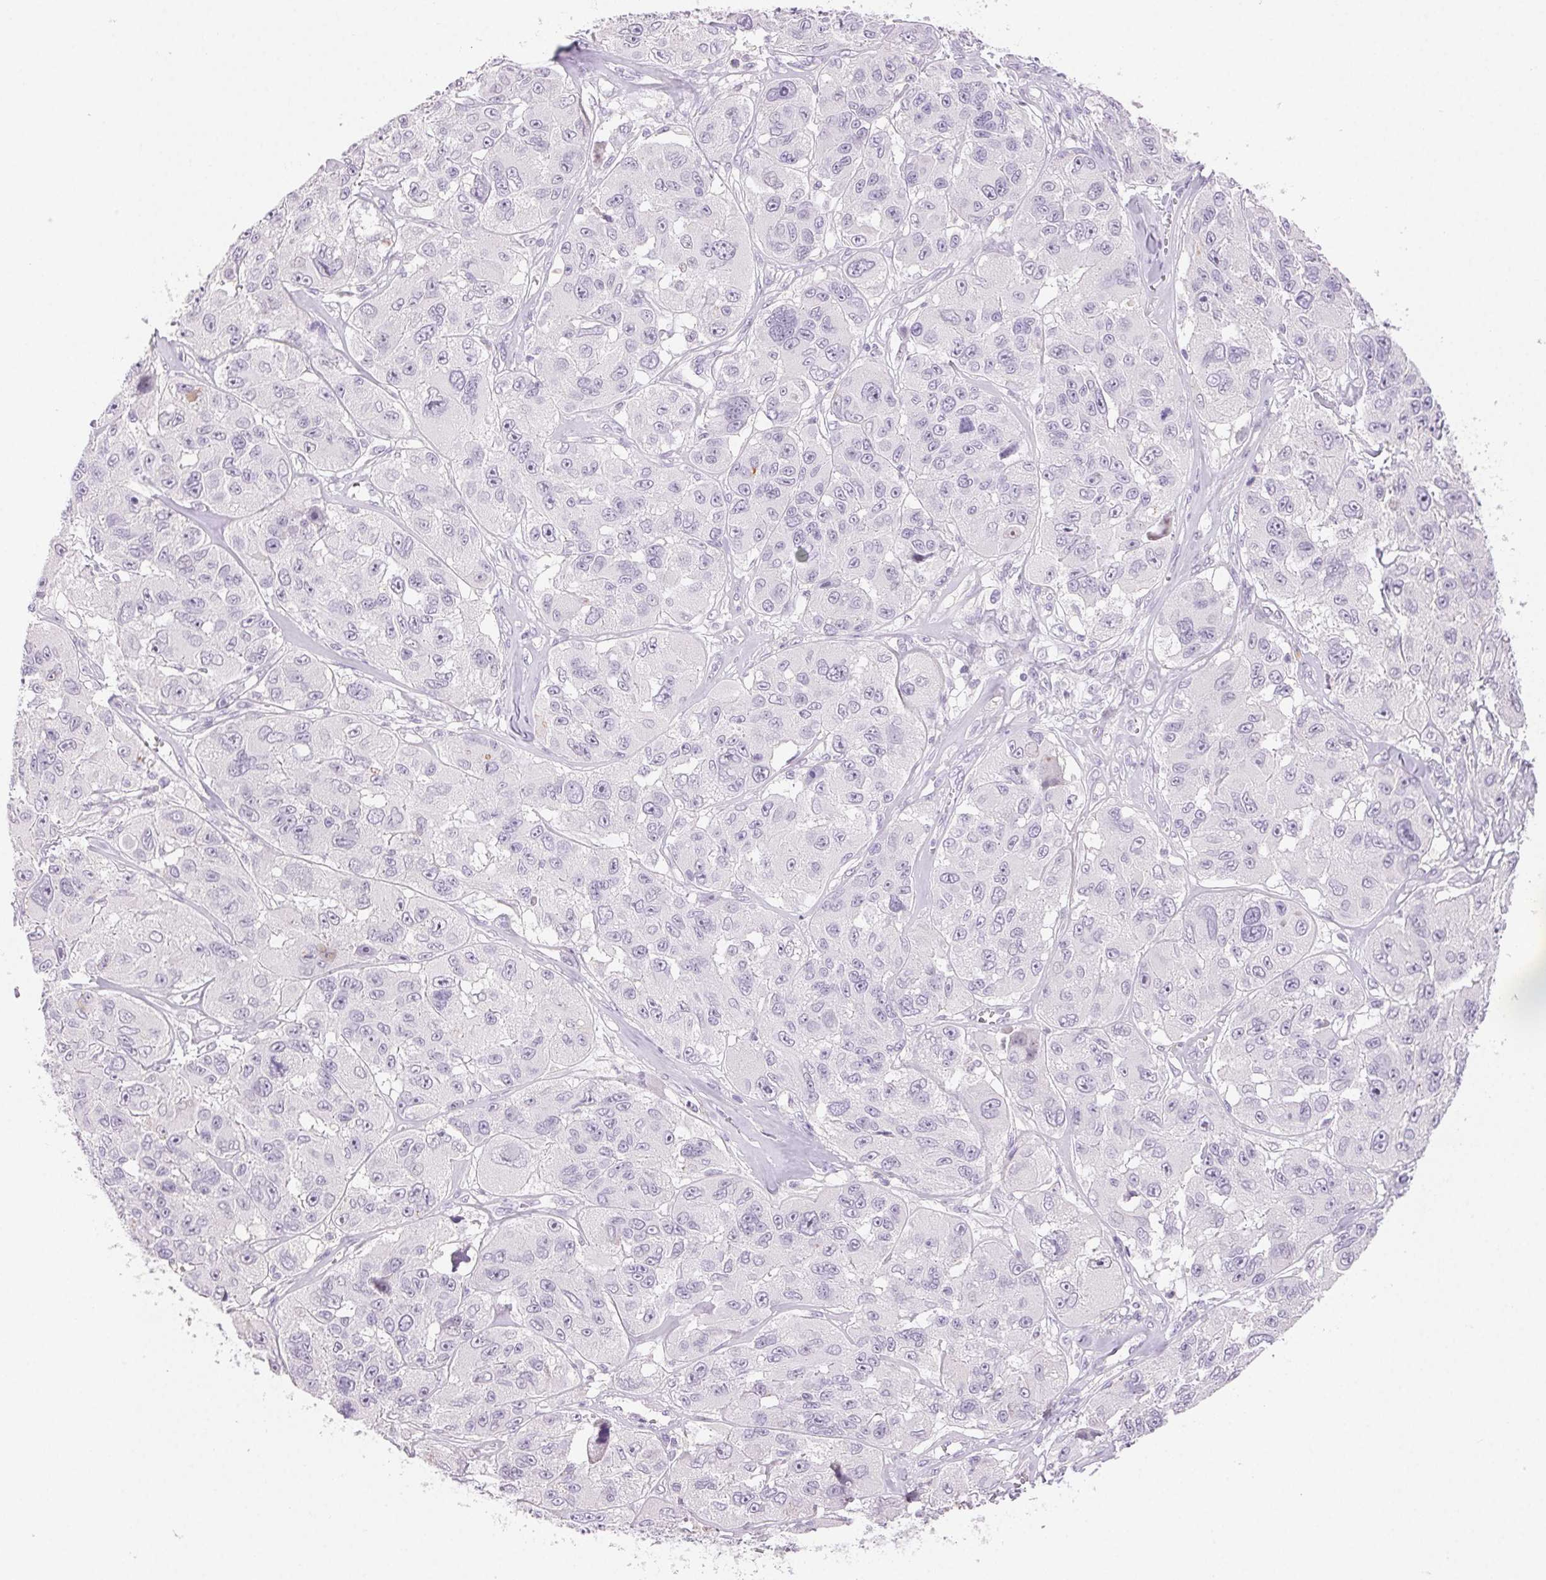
{"staining": {"intensity": "negative", "quantity": "none", "location": "none"}, "tissue": "melanoma", "cell_type": "Tumor cells", "image_type": "cancer", "snomed": [{"axis": "morphology", "description": "Malignant melanoma, NOS"}, {"axis": "topography", "description": "Skin"}], "caption": "This is an immunohistochemistry histopathology image of melanoma. There is no positivity in tumor cells.", "gene": "BPIFB2", "patient": {"sex": "female", "age": 66}}